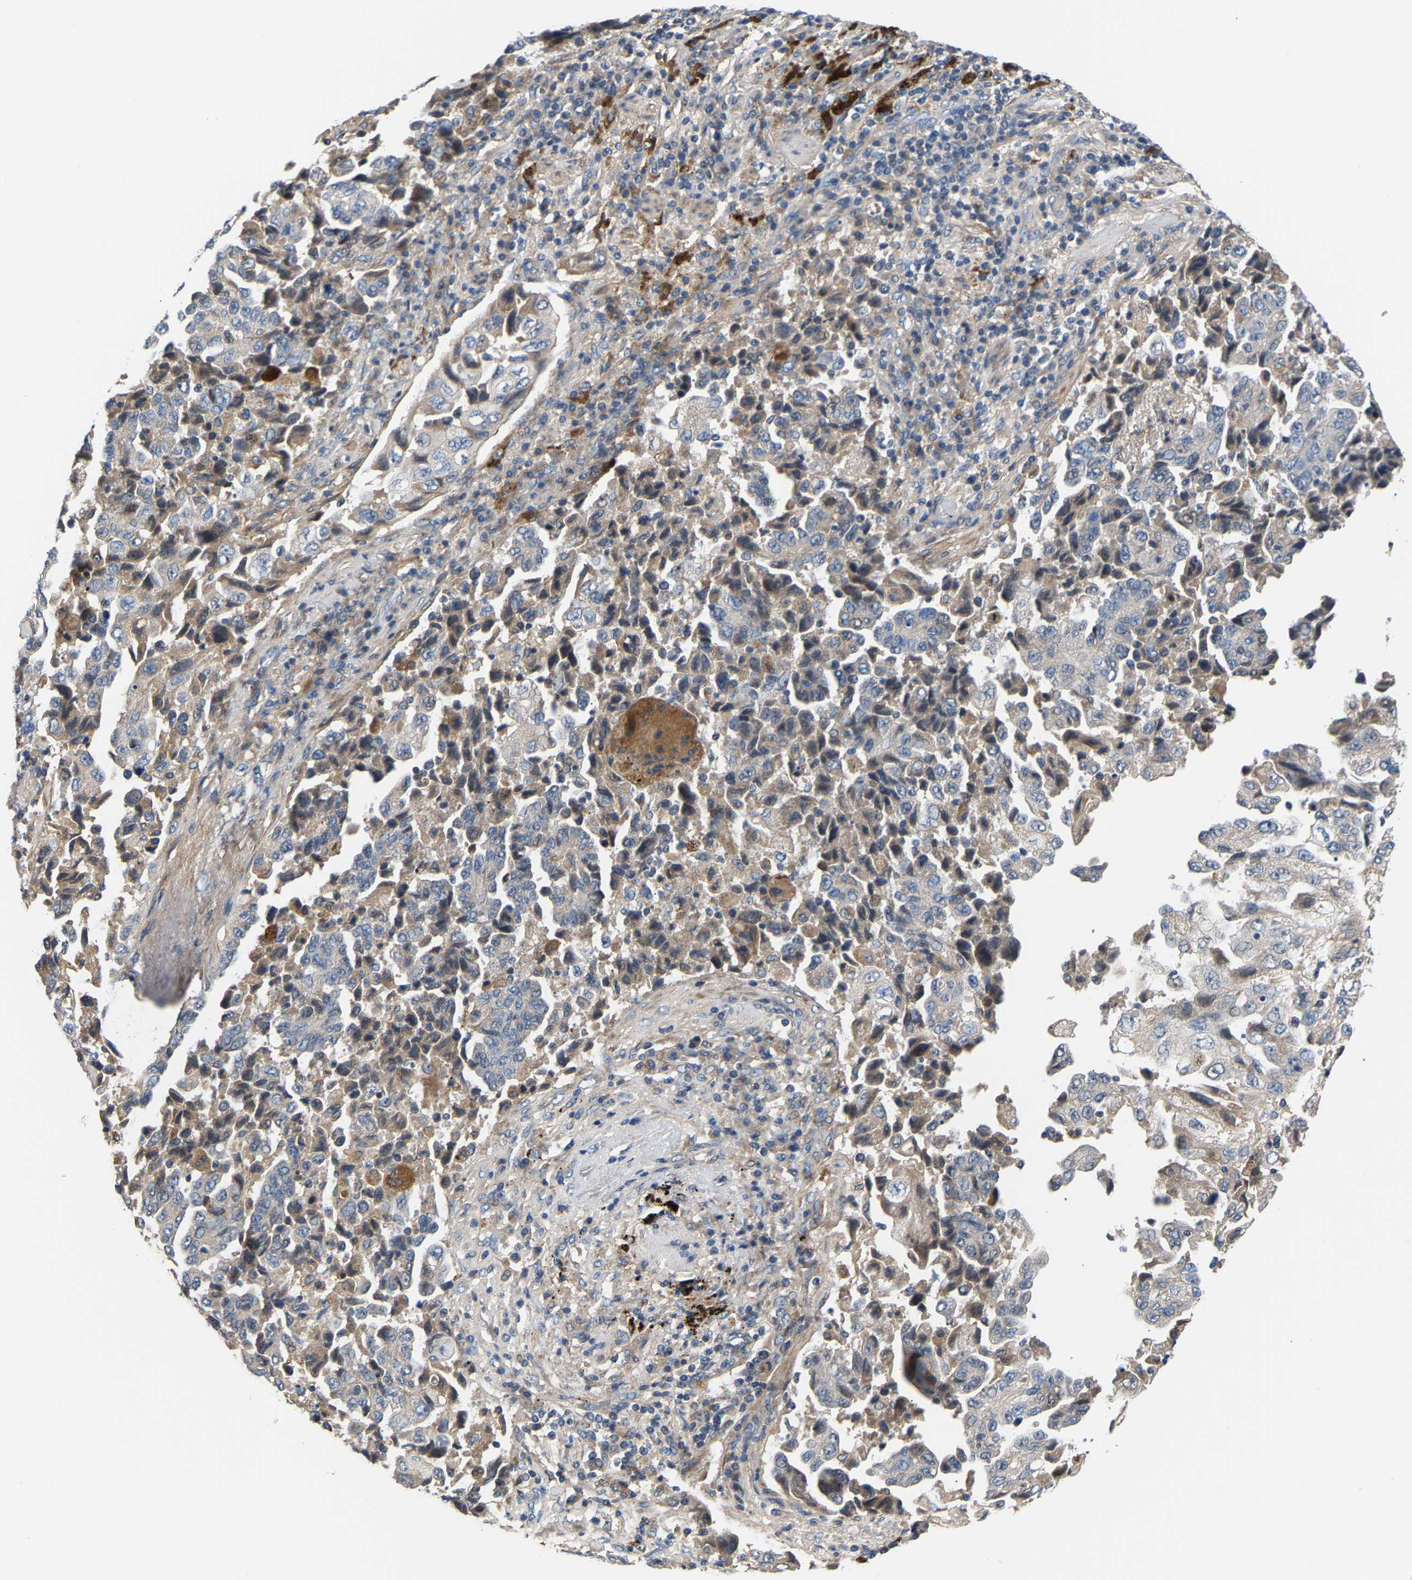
{"staining": {"intensity": "negative", "quantity": "none", "location": "none"}, "tissue": "lung cancer", "cell_type": "Tumor cells", "image_type": "cancer", "snomed": [{"axis": "morphology", "description": "Adenocarcinoma, NOS"}, {"axis": "topography", "description": "Lung"}], "caption": "Micrograph shows no protein expression in tumor cells of lung adenocarcinoma tissue.", "gene": "CCDC171", "patient": {"sex": "female", "age": 51}}